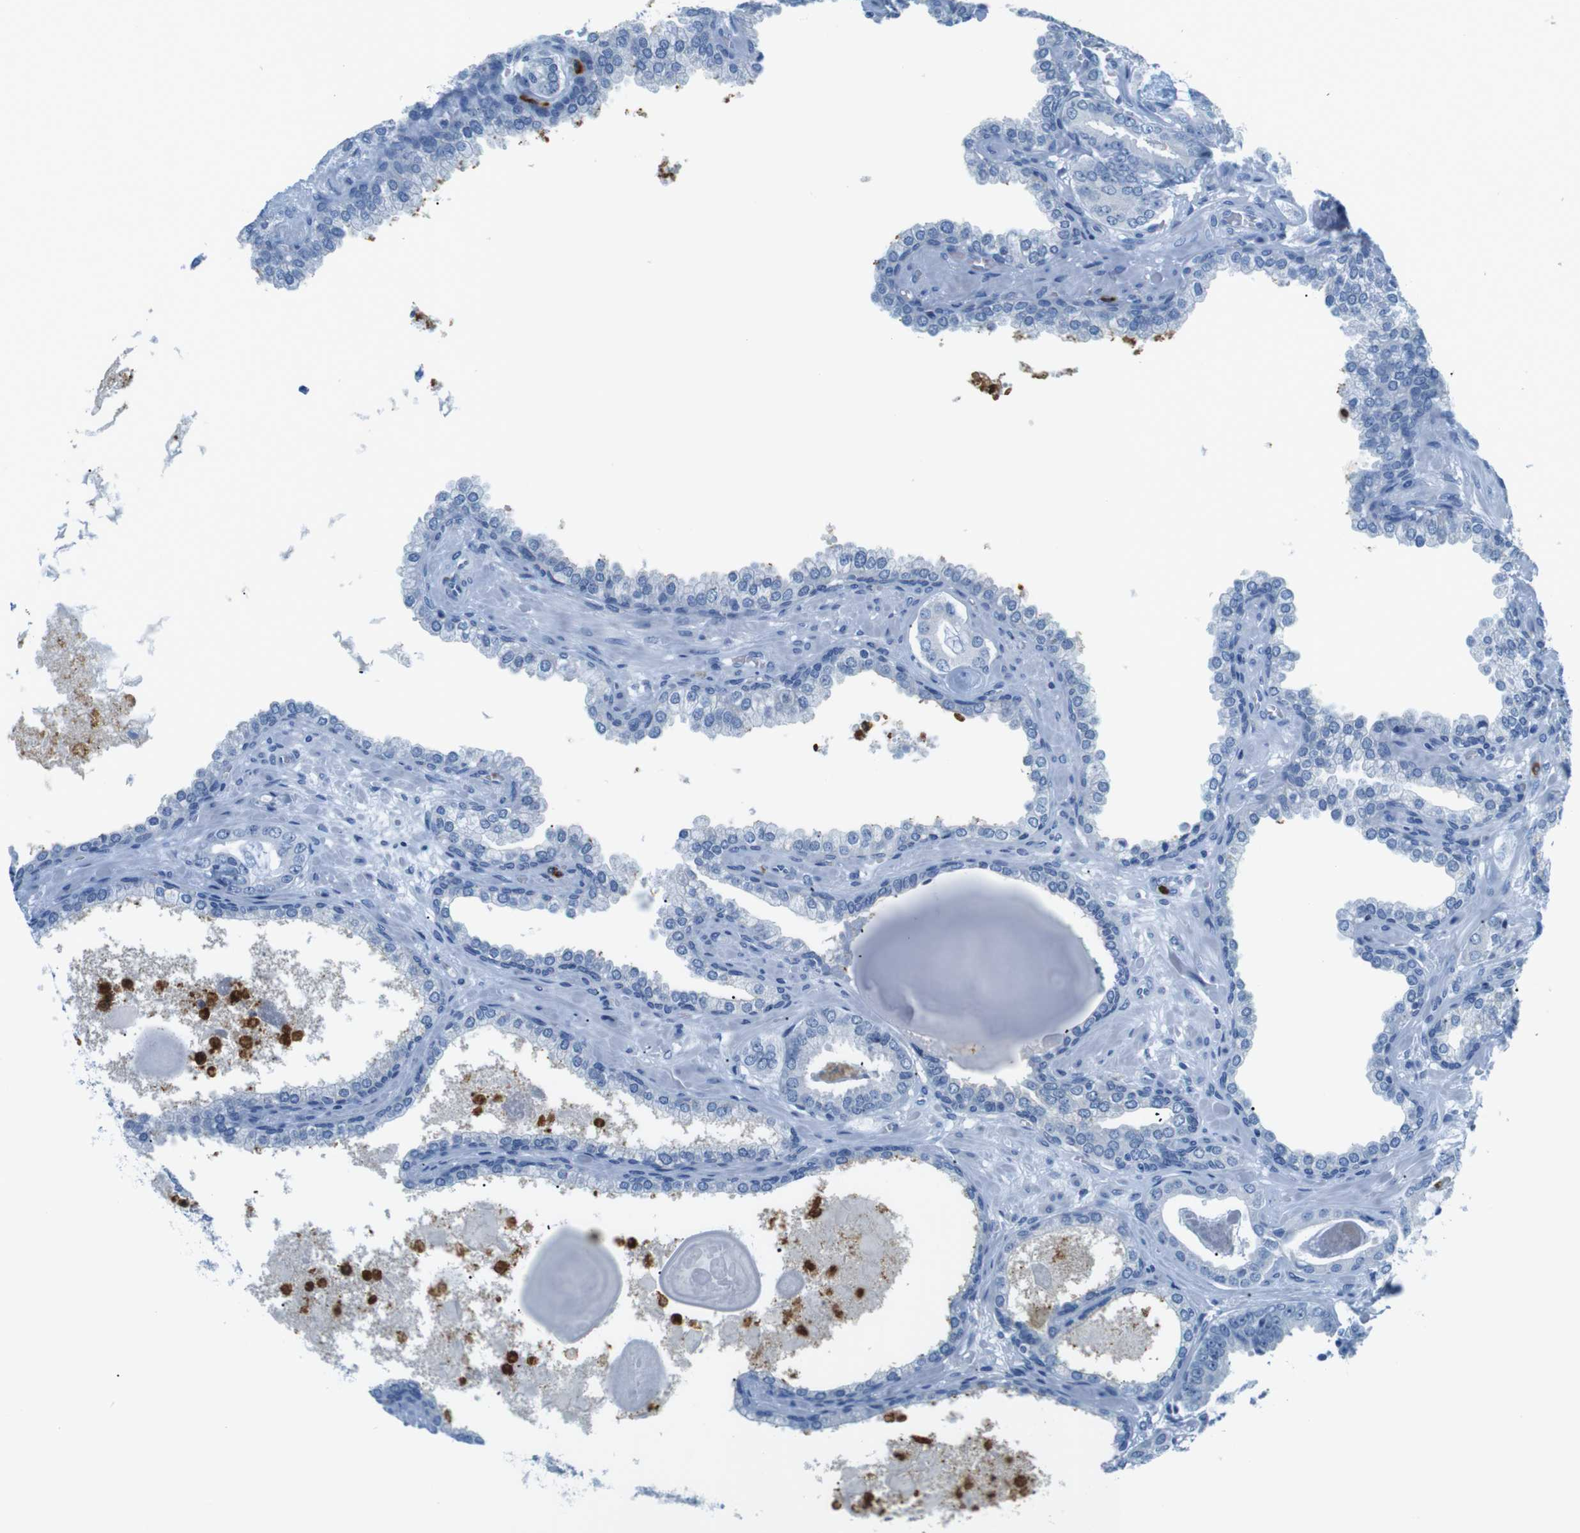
{"staining": {"intensity": "negative", "quantity": "none", "location": "none"}, "tissue": "prostate cancer", "cell_type": "Tumor cells", "image_type": "cancer", "snomed": [{"axis": "morphology", "description": "Adenocarcinoma, Low grade"}, {"axis": "topography", "description": "Prostate"}], "caption": "This is a image of IHC staining of low-grade adenocarcinoma (prostate), which shows no positivity in tumor cells. (DAB IHC visualized using brightfield microscopy, high magnification).", "gene": "MCEMP1", "patient": {"sex": "male", "age": 53}}